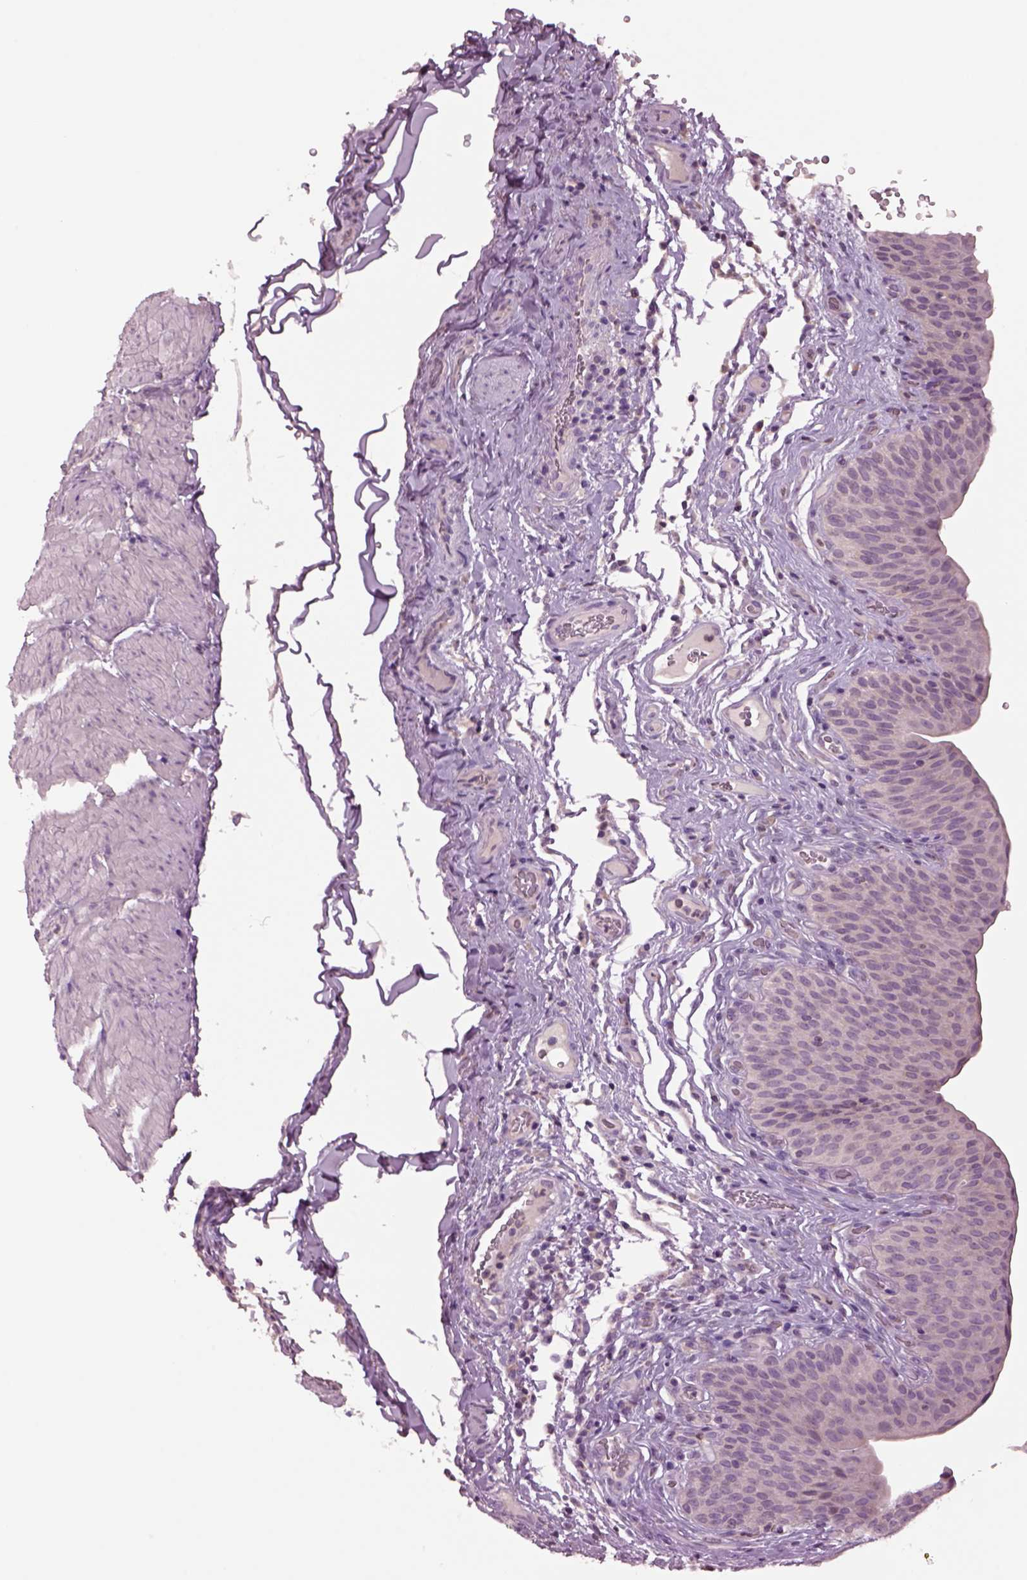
{"staining": {"intensity": "negative", "quantity": "none", "location": "none"}, "tissue": "urinary bladder", "cell_type": "Urothelial cells", "image_type": "normal", "snomed": [{"axis": "morphology", "description": "Normal tissue, NOS"}, {"axis": "topography", "description": "Urinary bladder"}], "caption": "Immunohistochemical staining of normal human urinary bladder exhibits no significant expression in urothelial cells. The staining is performed using DAB brown chromogen with nuclei counter-stained in using hematoxylin.", "gene": "CLPSL1", "patient": {"sex": "male", "age": 66}}